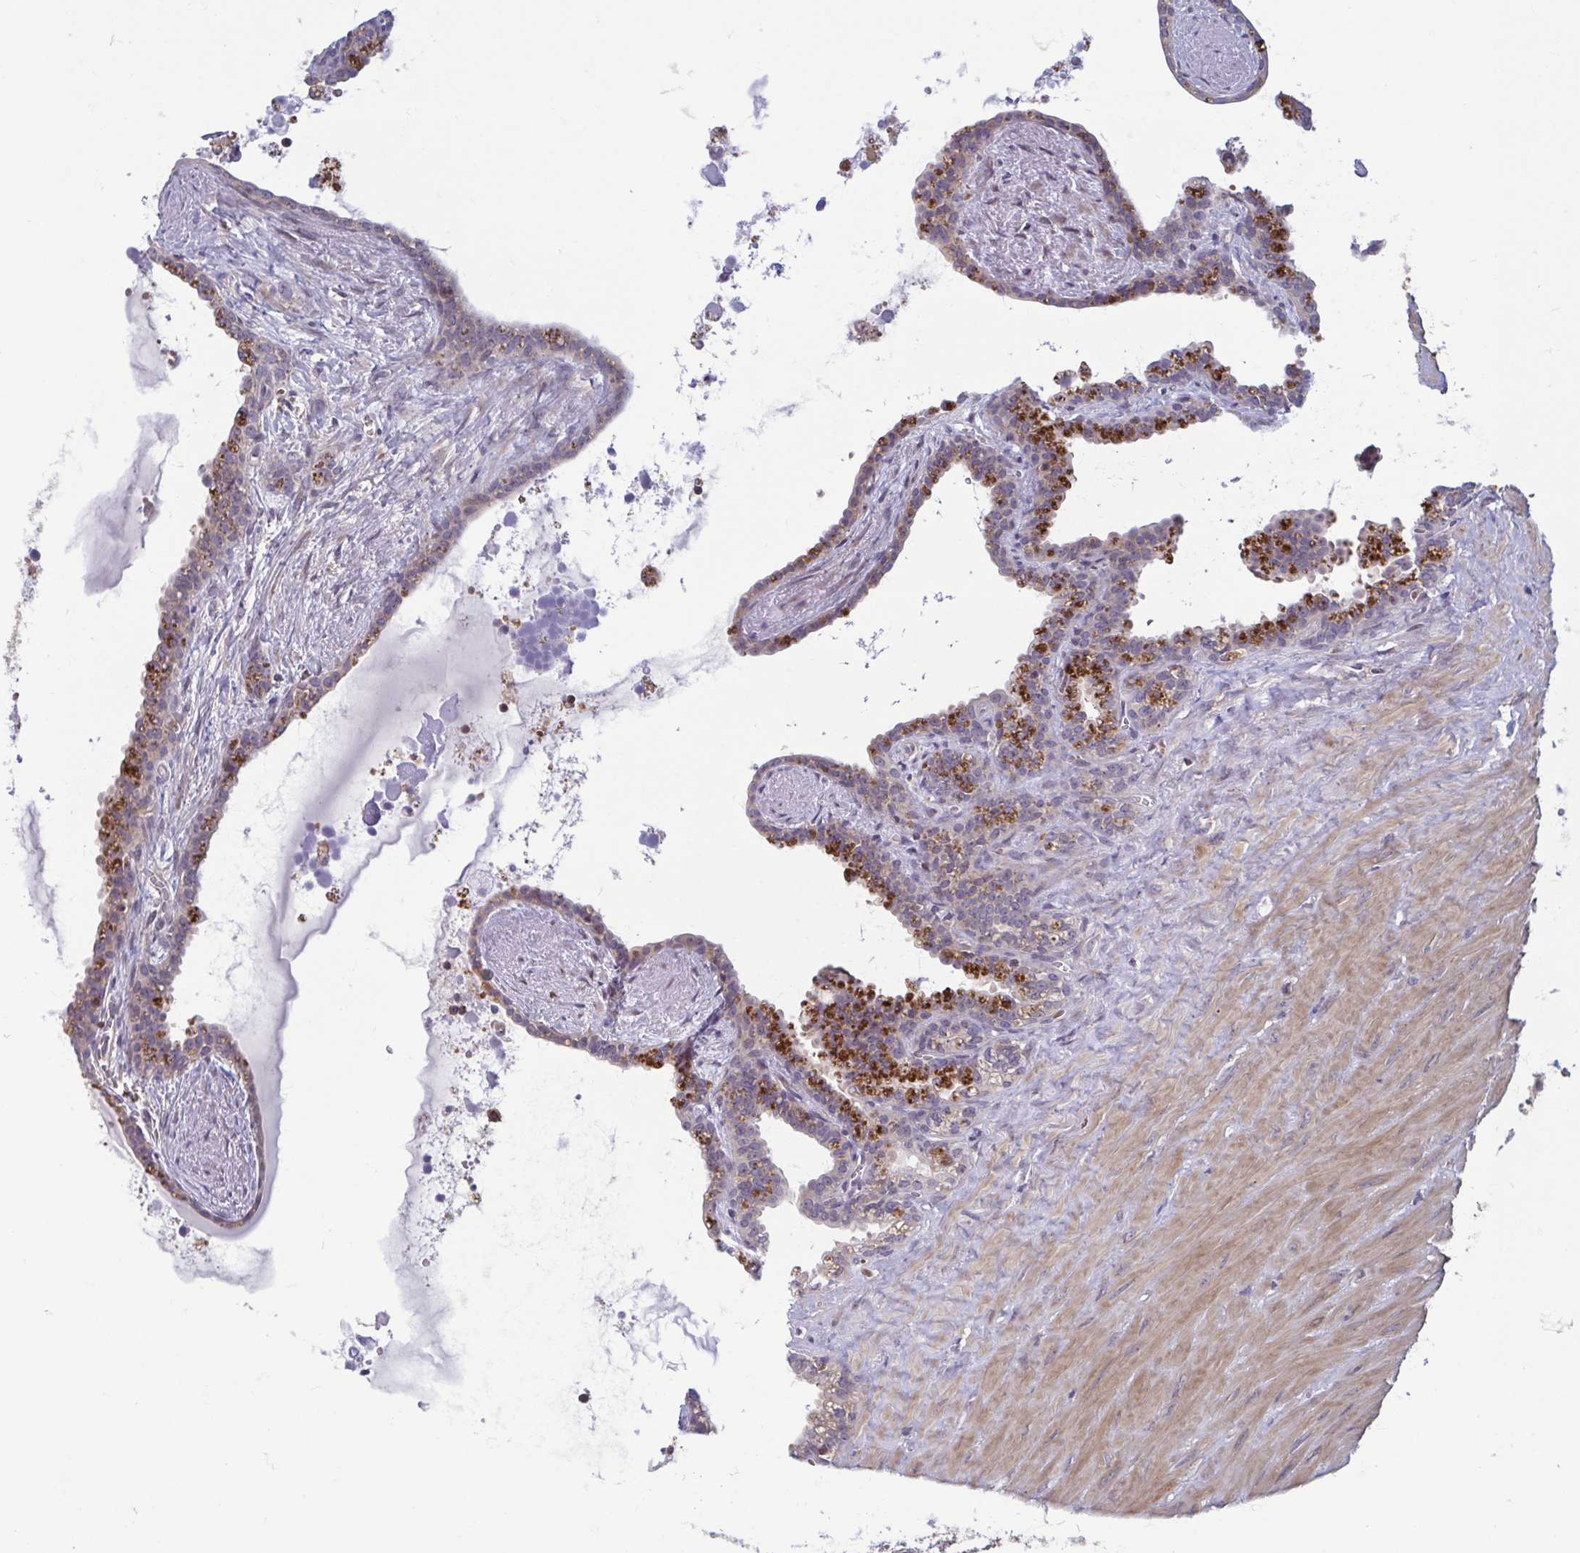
{"staining": {"intensity": "moderate", "quantity": "<25%", "location": "cytoplasmic/membranous"}, "tissue": "seminal vesicle", "cell_type": "Glandular cells", "image_type": "normal", "snomed": [{"axis": "morphology", "description": "Normal tissue, NOS"}, {"axis": "topography", "description": "Seminal veicle"}], "caption": "Protein expression analysis of benign seminal vesicle shows moderate cytoplasmic/membranous expression in about <25% of glandular cells.", "gene": "LRRC38", "patient": {"sex": "male", "age": 76}}